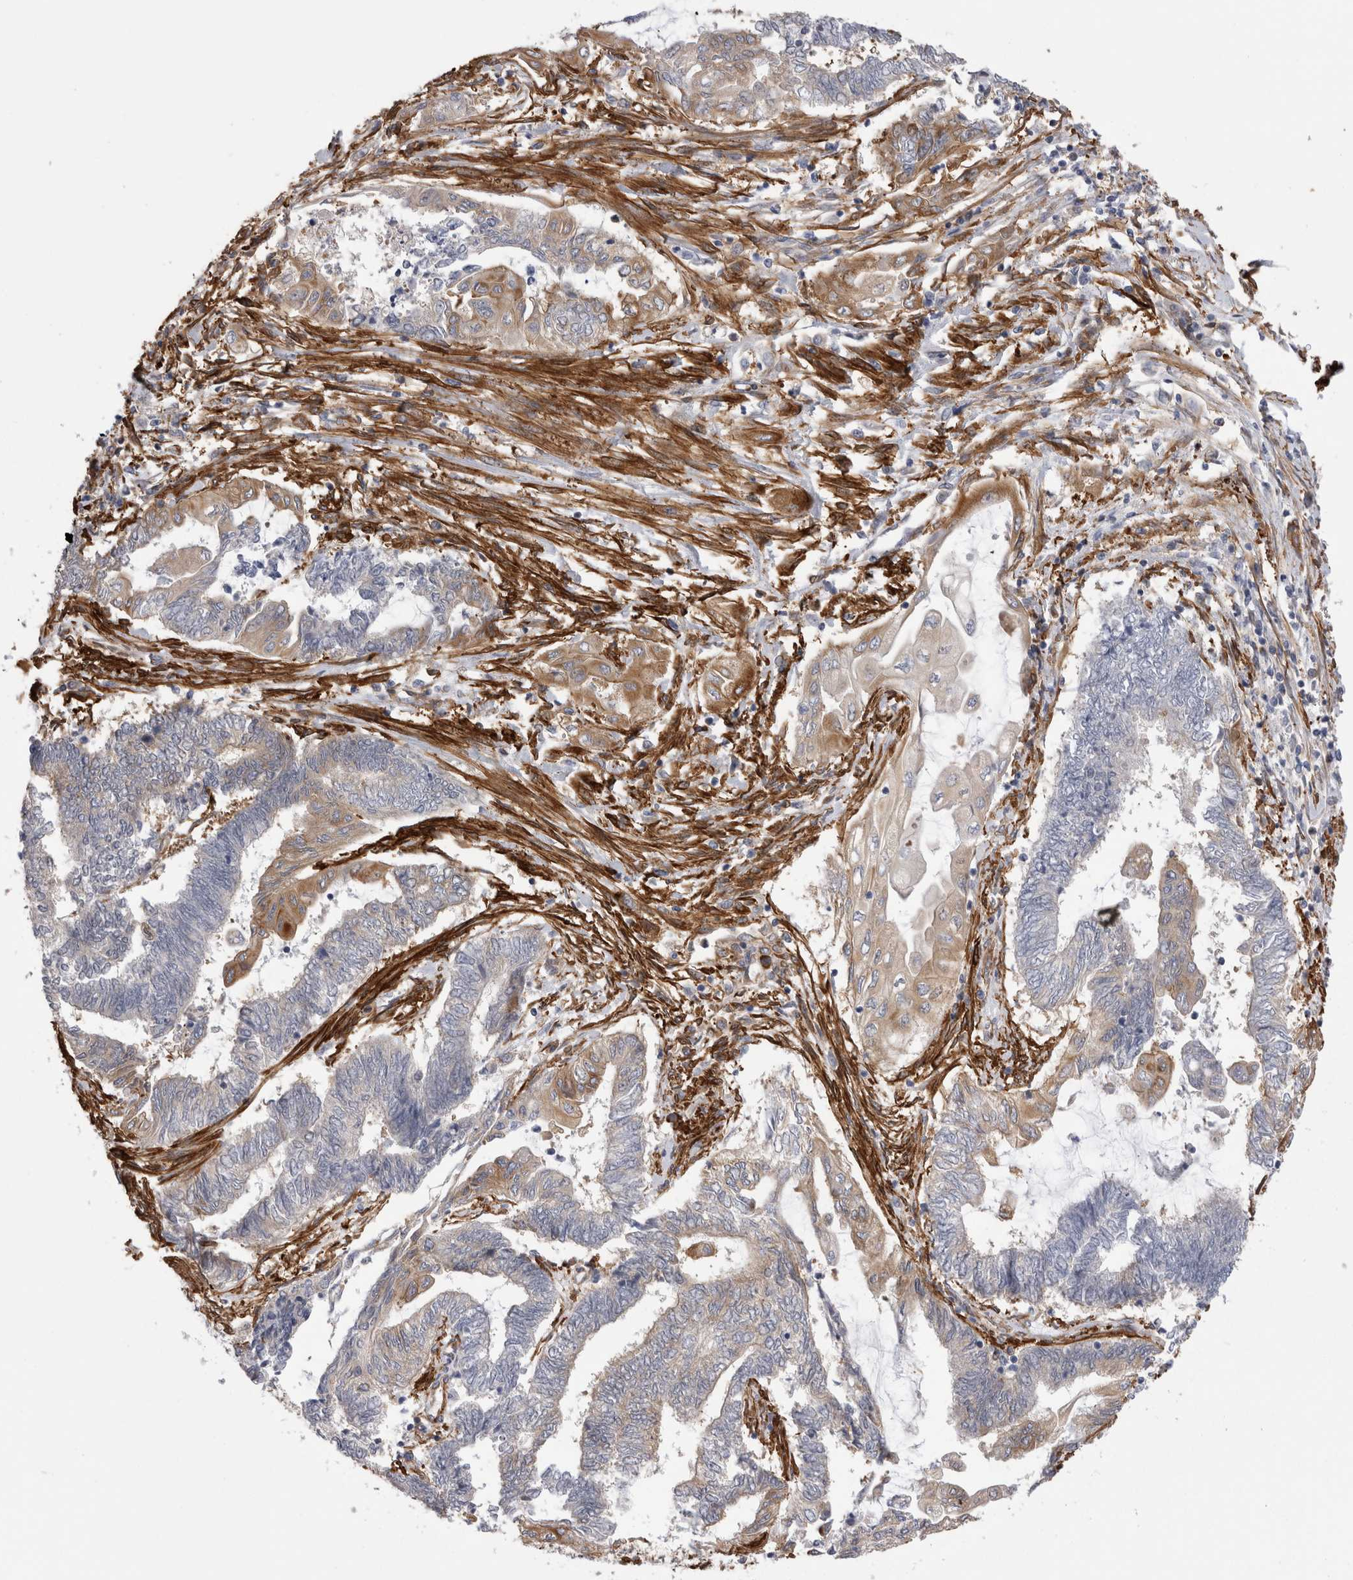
{"staining": {"intensity": "moderate", "quantity": "<25%", "location": "cytoplasmic/membranous"}, "tissue": "endometrial cancer", "cell_type": "Tumor cells", "image_type": "cancer", "snomed": [{"axis": "morphology", "description": "Adenocarcinoma, NOS"}, {"axis": "topography", "description": "Uterus"}, {"axis": "topography", "description": "Endometrium"}], "caption": "A micrograph of human endometrial cancer (adenocarcinoma) stained for a protein demonstrates moderate cytoplasmic/membranous brown staining in tumor cells. (DAB IHC, brown staining for protein, blue staining for nuclei).", "gene": "EPRS1", "patient": {"sex": "female", "age": 70}}